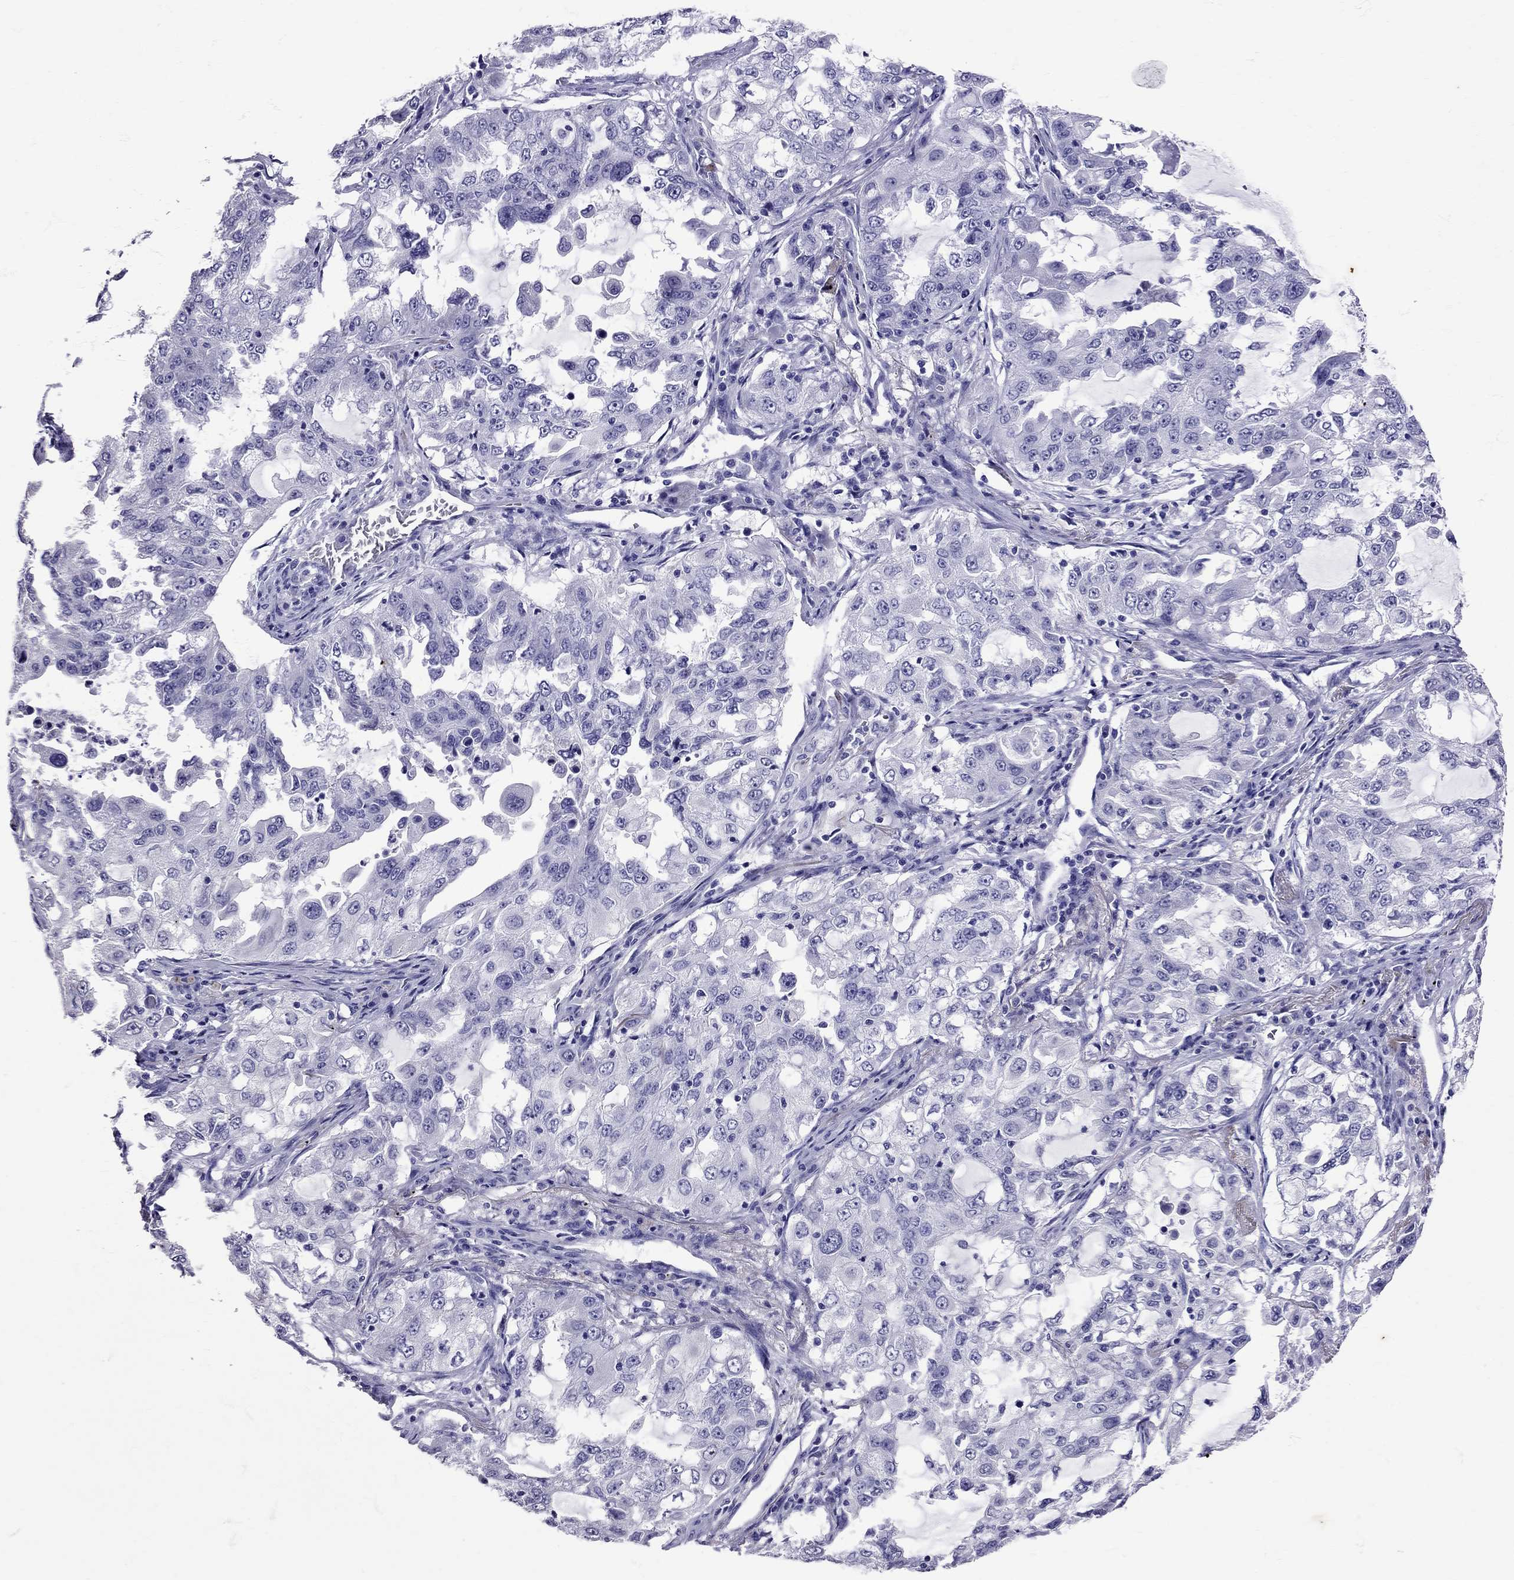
{"staining": {"intensity": "negative", "quantity": "none", "location": "none"}, "tissue": "lung cancer", "cell_type": "Tumor cells", "image_type": "cancer", "snomed": [{"axis": "morphology", "description": "Adenocarcinoma, NOS"}, {"axis": "topography", "description": "Lung"}], "caption": "This is a micrograph of immunohistochemistry (IHC) staining of adenocarcinoma (lung), which shows no staining in tumor cells.", "gene": "AVP", "patient": {"sex": "female", "age": 61}}